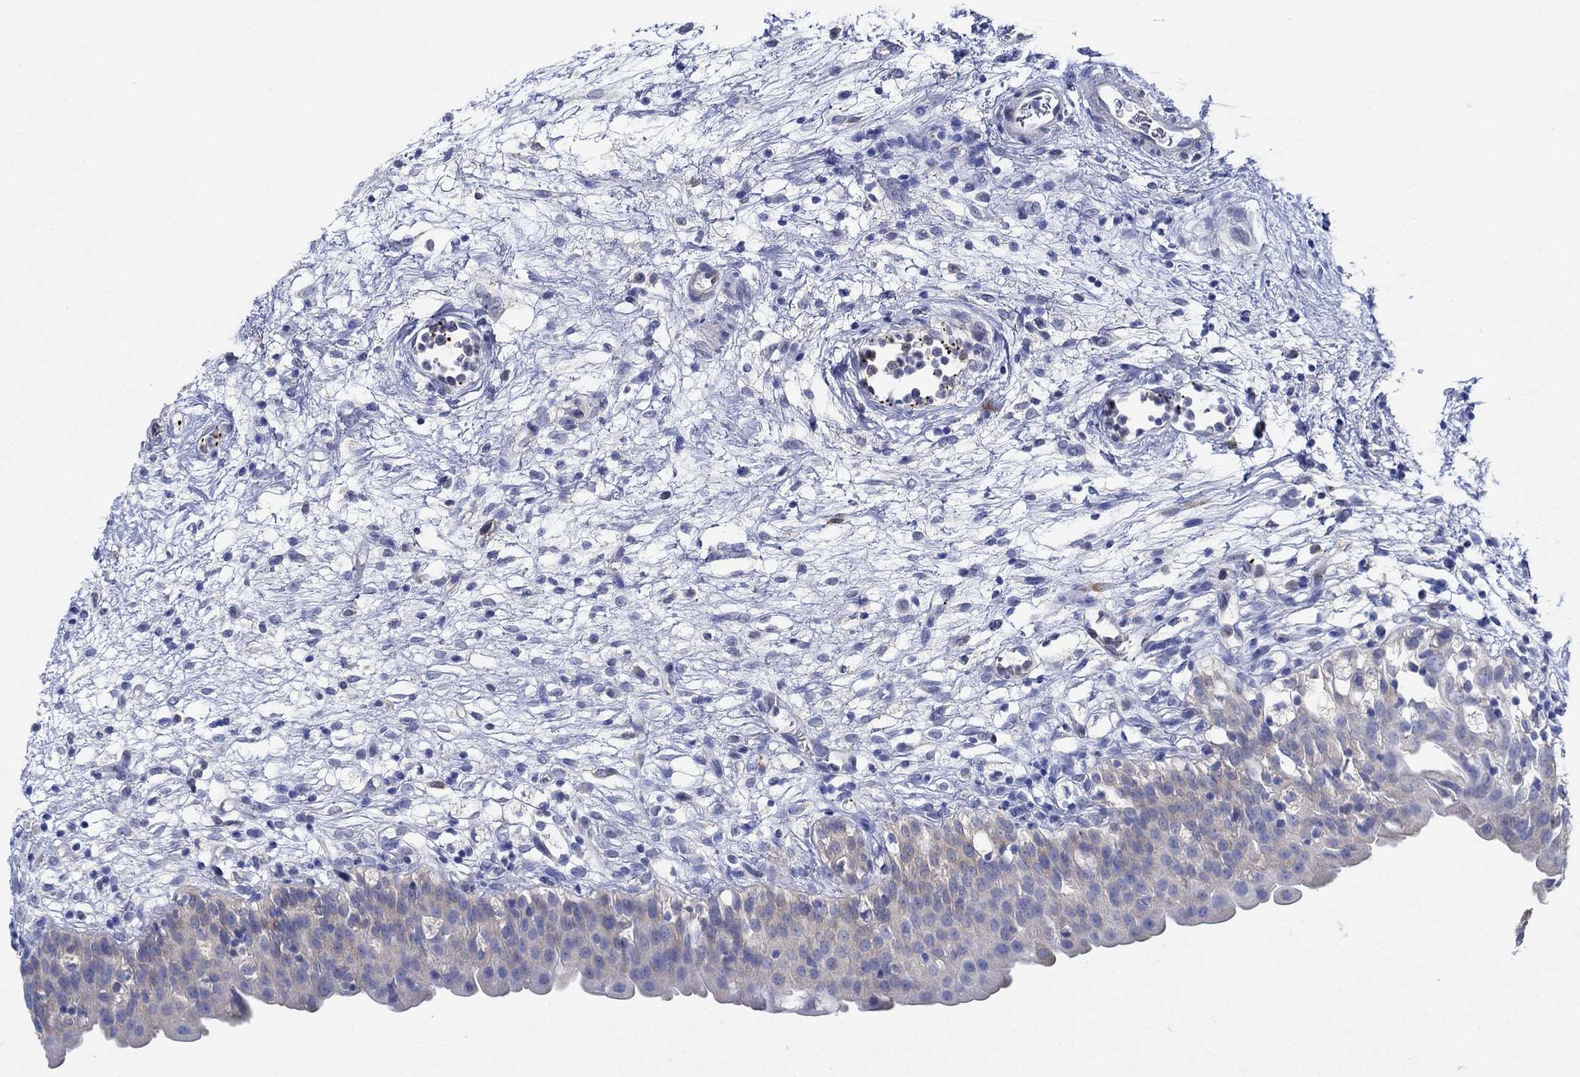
{"staining": {"intensity": "negative", "quantity": "none", "location": "none"}, "tissue": "urinary bladder", "cell_type": "Urothelial cells", "image_type": "normal", "snomed": [{"axis": "morphology", "description": "Normal tissue, NOS"}, {"axis": "topography", "description": "Urinary bladder"}], "caption": "DAB (3,3'-diaminobenzidine) immunohistochemical staining of normal urinary bladder shows no significant positivity in urothelial cells.", "gene": "SLC27A3", "patient": {"sex": "male", "age": 76}}